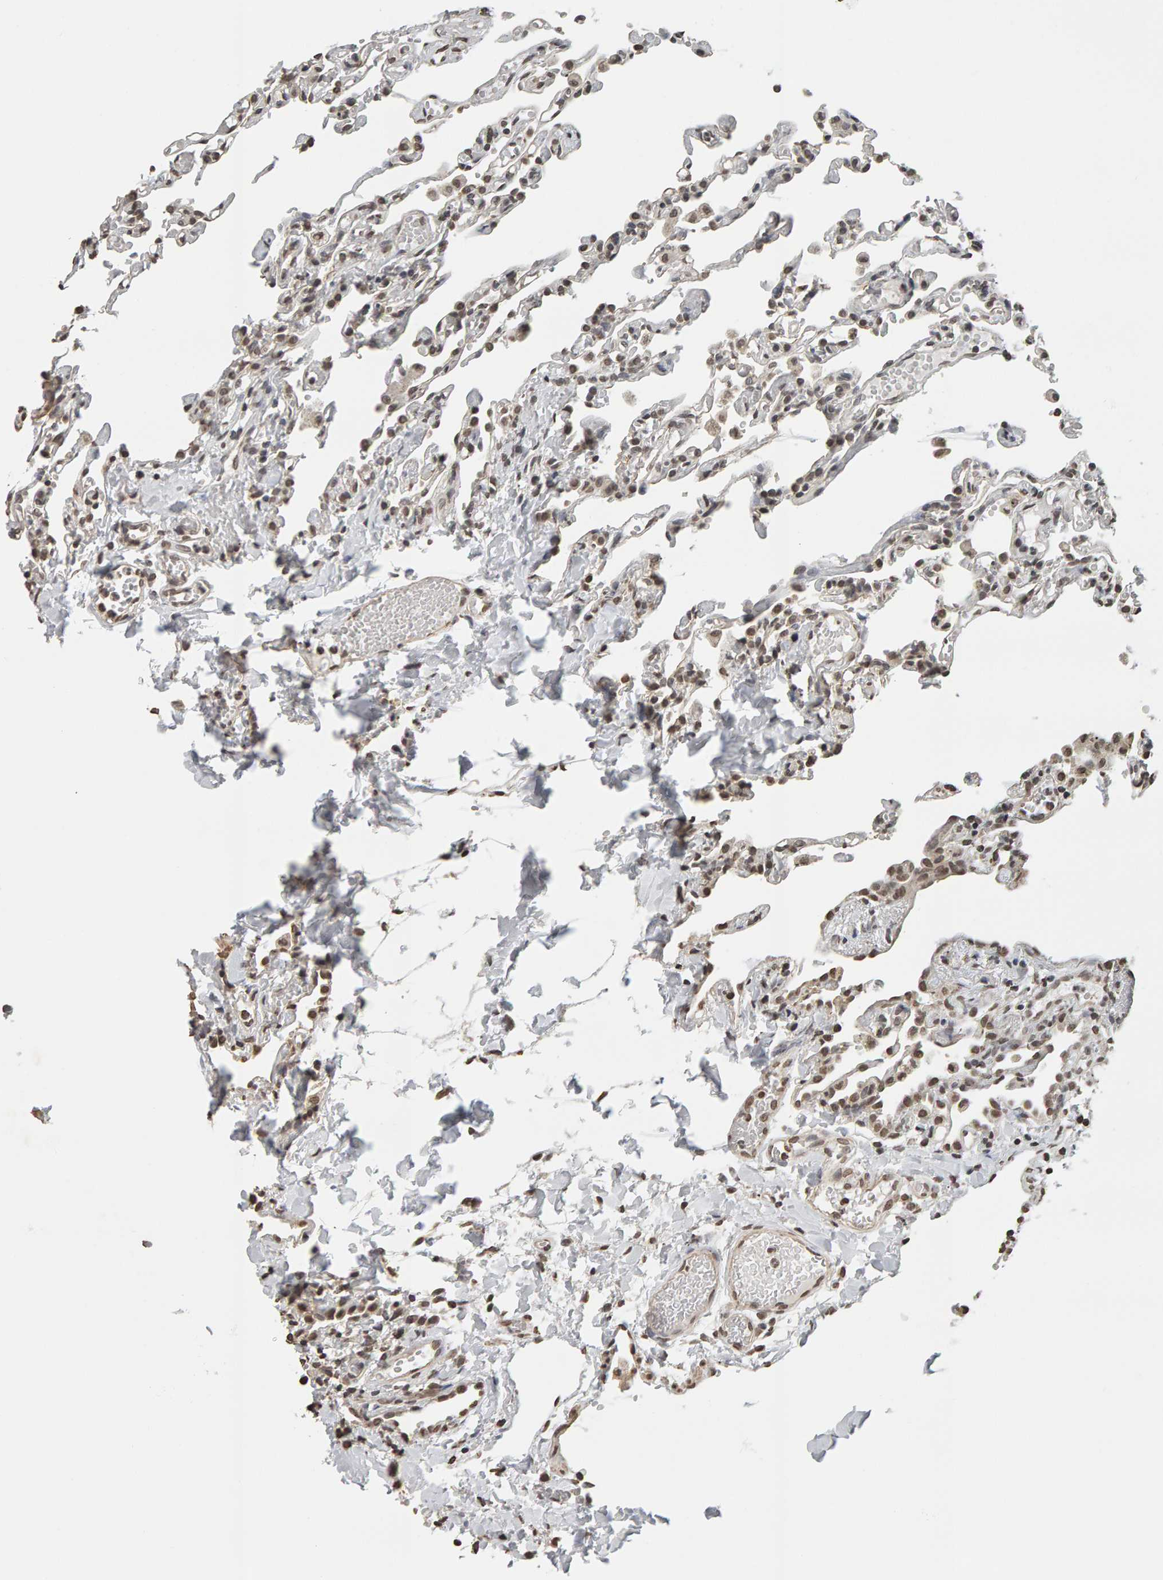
{"staining": {"intensity": "moderate", "quantity": "25%-75%", "location": "nuclear"}, "tissue": "lung", "cell_type": "Alveolar cells", "image_type": "normal", "snomed": [{"axis": "morphology", "description": "Normal tissue, NOS"}, {"axis": "topography", "description": "Lung"}], "caption": "Lung stained with immunohistochemistry (IHC) reveals moderate nuclear expression in approximately 25%-75% of alveolar cells.", "gene": "AFF4", "patient": {"sex": "male", "age": 21}}